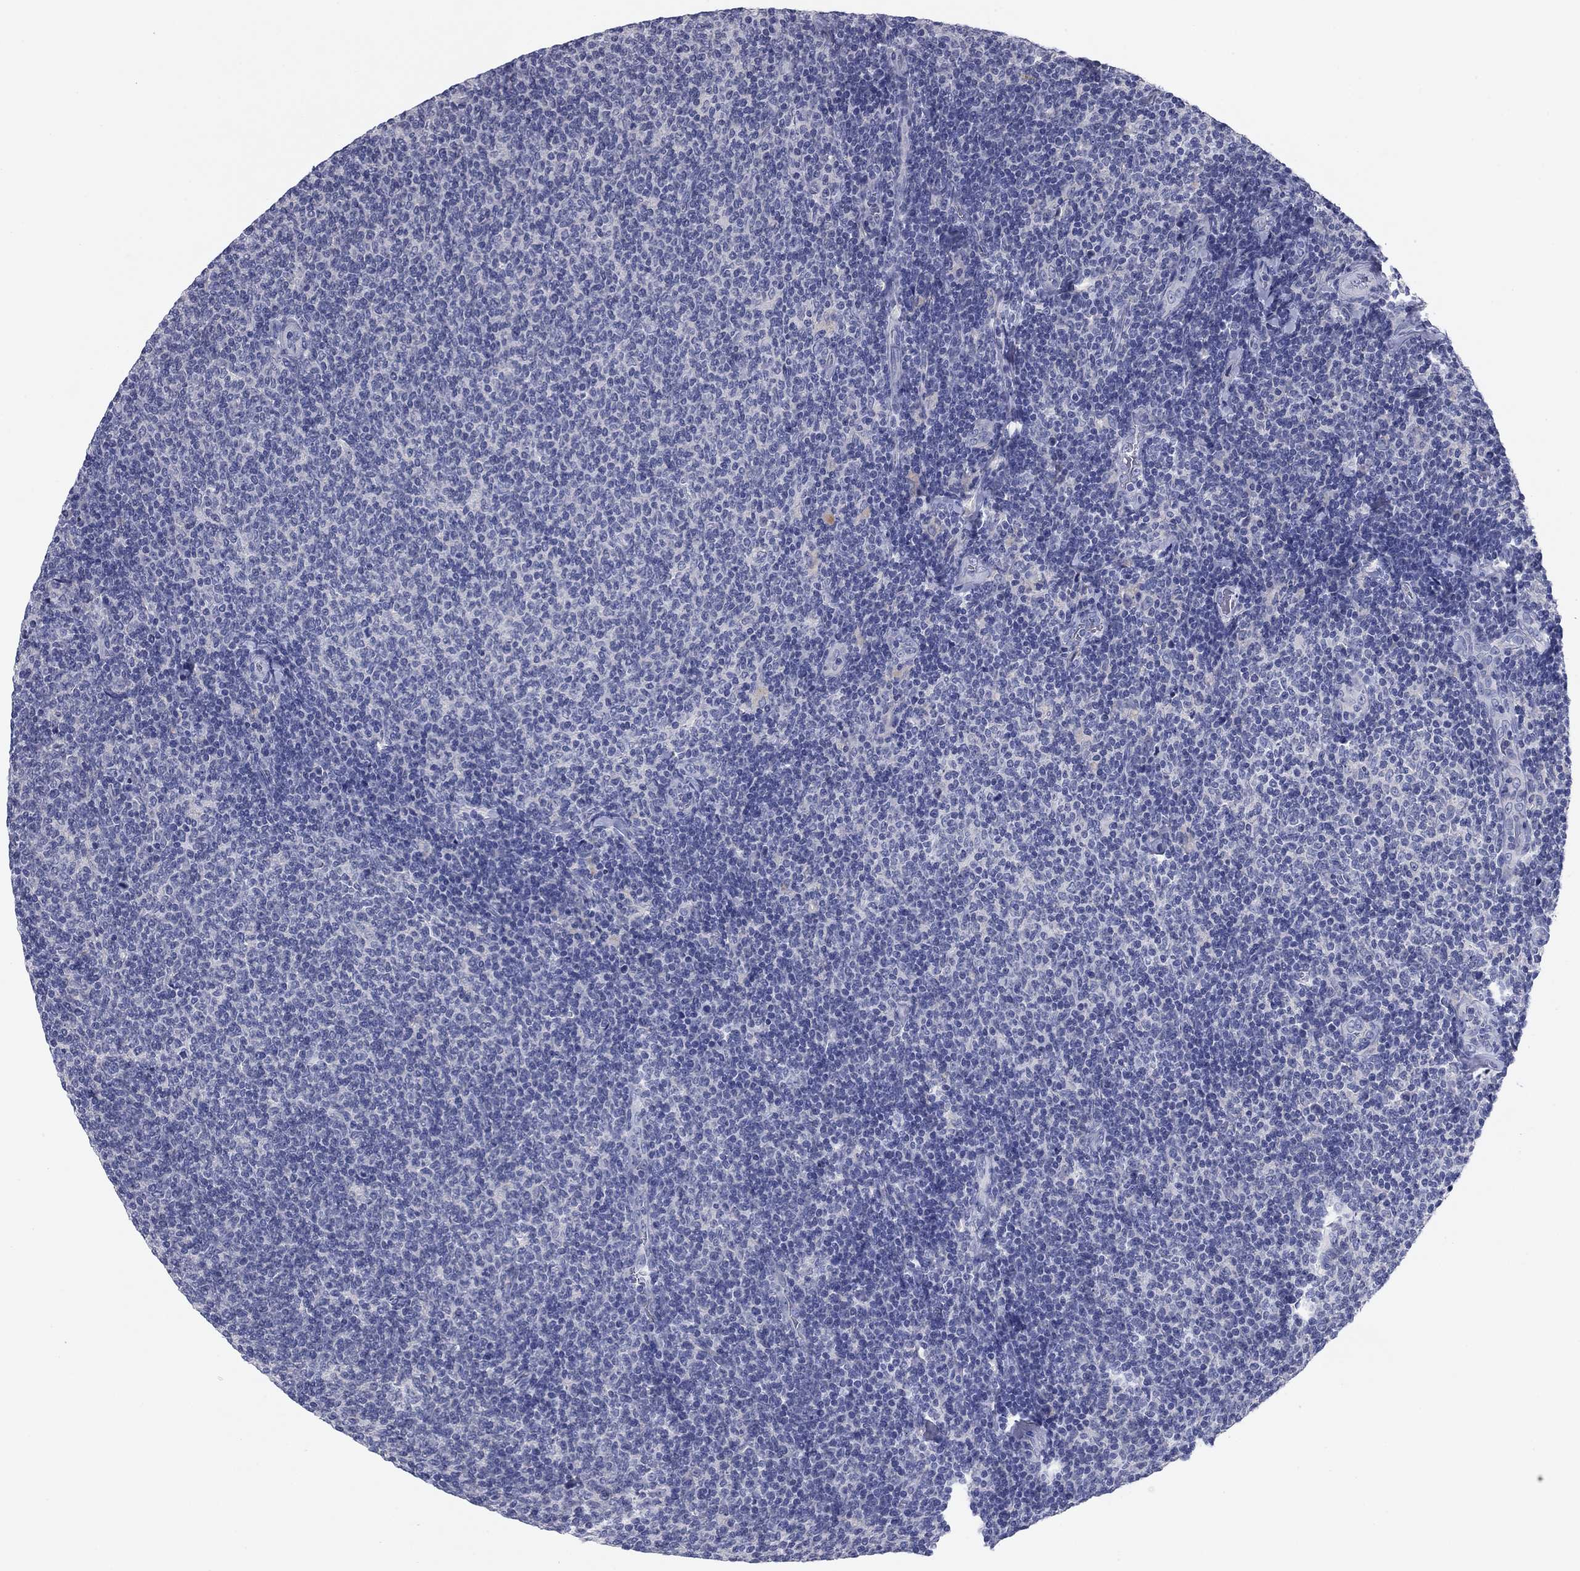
{"staining": {"intensity": "negative", "quantity": "none", "location": "none"}, "tissue": "lymphoma", "cell_type": "Tumor cells", "image_type": "cancer", "snomed": [{"axis": "morphology", "description": "Malignant lymphoma, non-Hodgkin's type, Low grade"}, {"axis": "topography", "description": "Lymph node"}], "caption": "Lymphoma was stained to show a protein in brown. There is no significant positivity in tumor cells. (DAB immunohistochemistry (IHC), high magnification).", "gene": "CNTNAP4", "patient": {"sex": "male", "age": 52}}